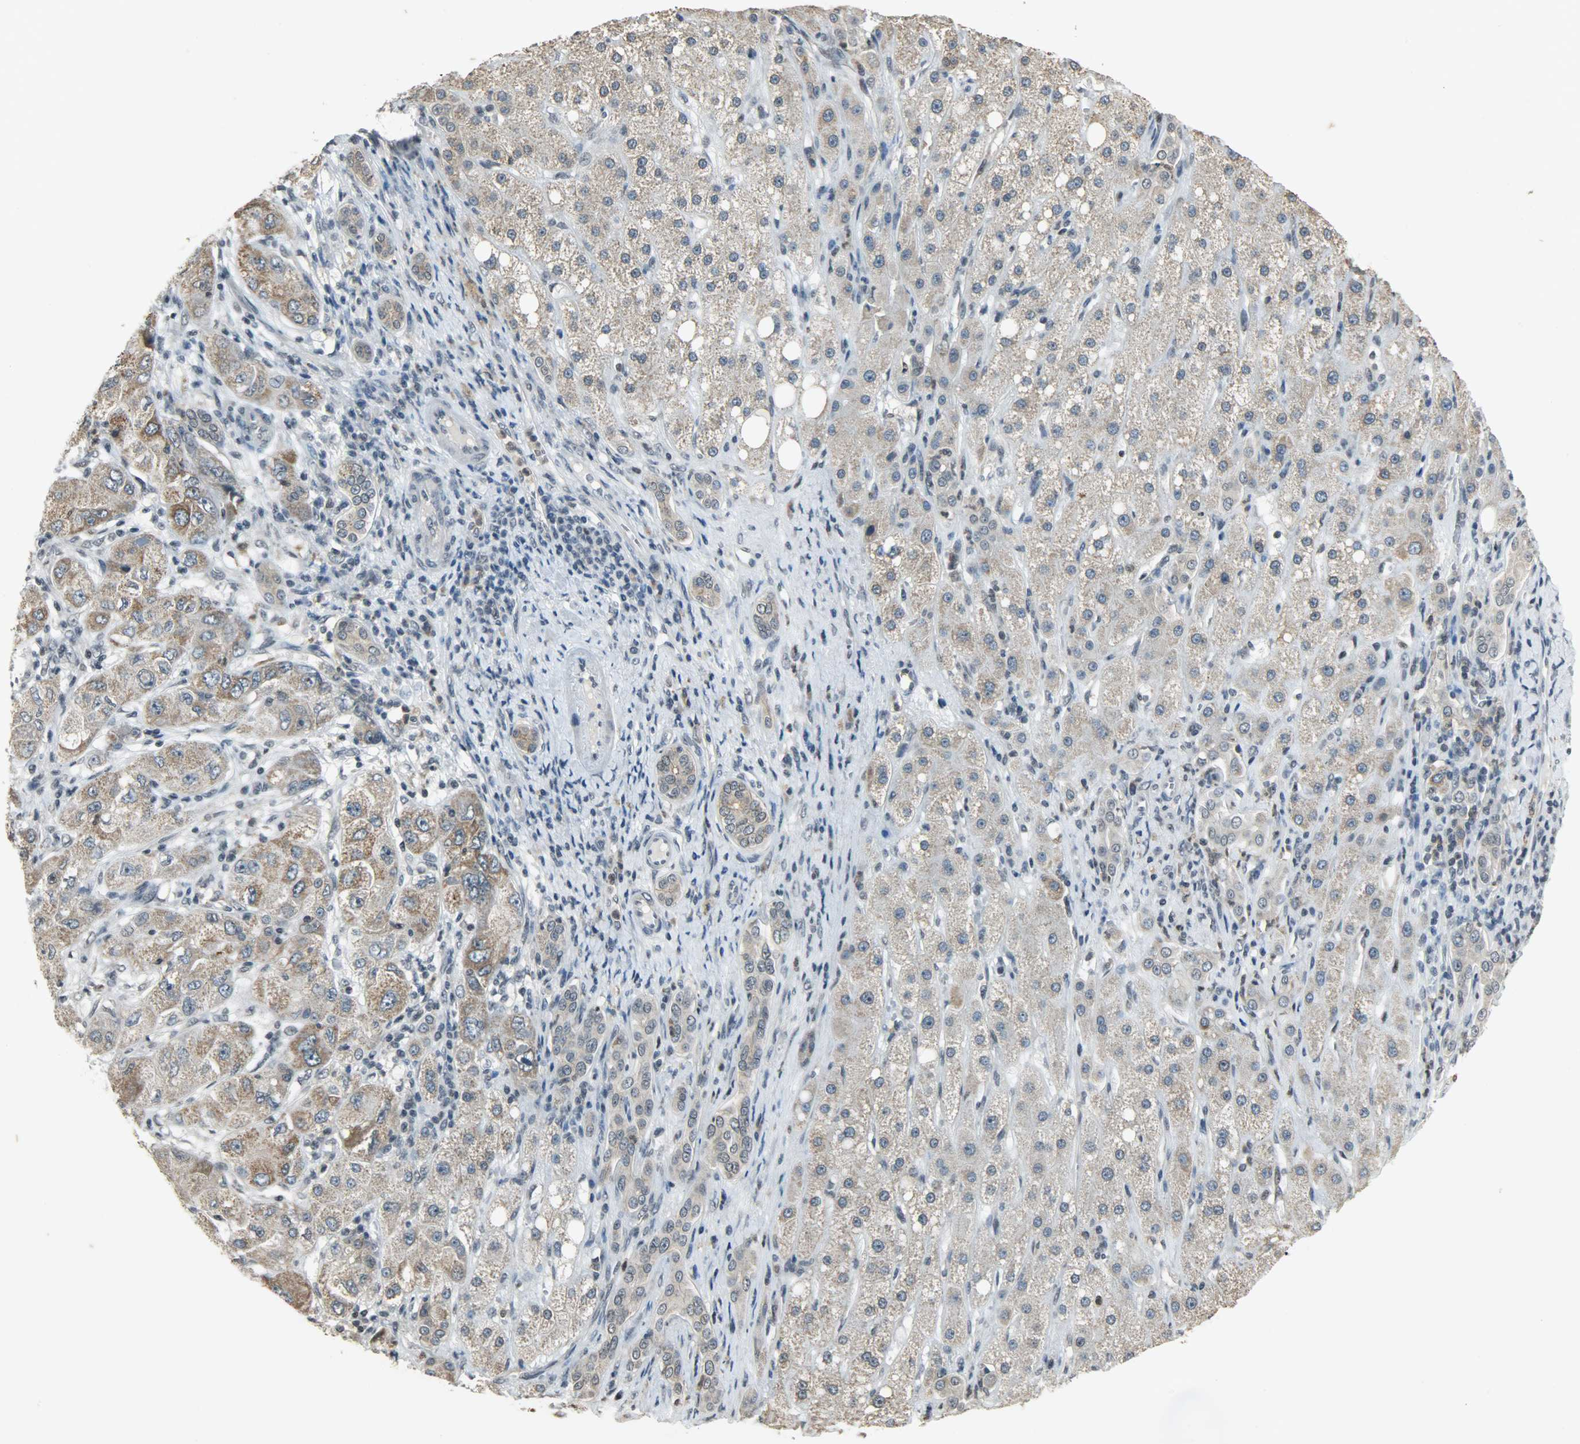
{"staining": {"intensity": "weak", "quantity": ">75%", "location": "cytoplasmic/membranous"}, "tissue": "liver cancer", "cell_type": "Tumor cells", "image_type": "cancer", "snomed": [{"axis": "morphology", "description": "Carcinoma, Hepatocellular, NOS"}, {"axis": "topography", "description": "Liver"}], "caption": "Immunohistochemistry (DAB (3,3'-diaminobenzidine)) staining of liver cancer (hepatocellular carcinoma) displays weak cytoplasmic/membranous protein staining in approximately >75% of tumor cells. (brown staining indicates protein expression, while blue staining denotes nuclei).", "gene": "SMARCA5", "patient": {"sex": "male", "age": 80}}